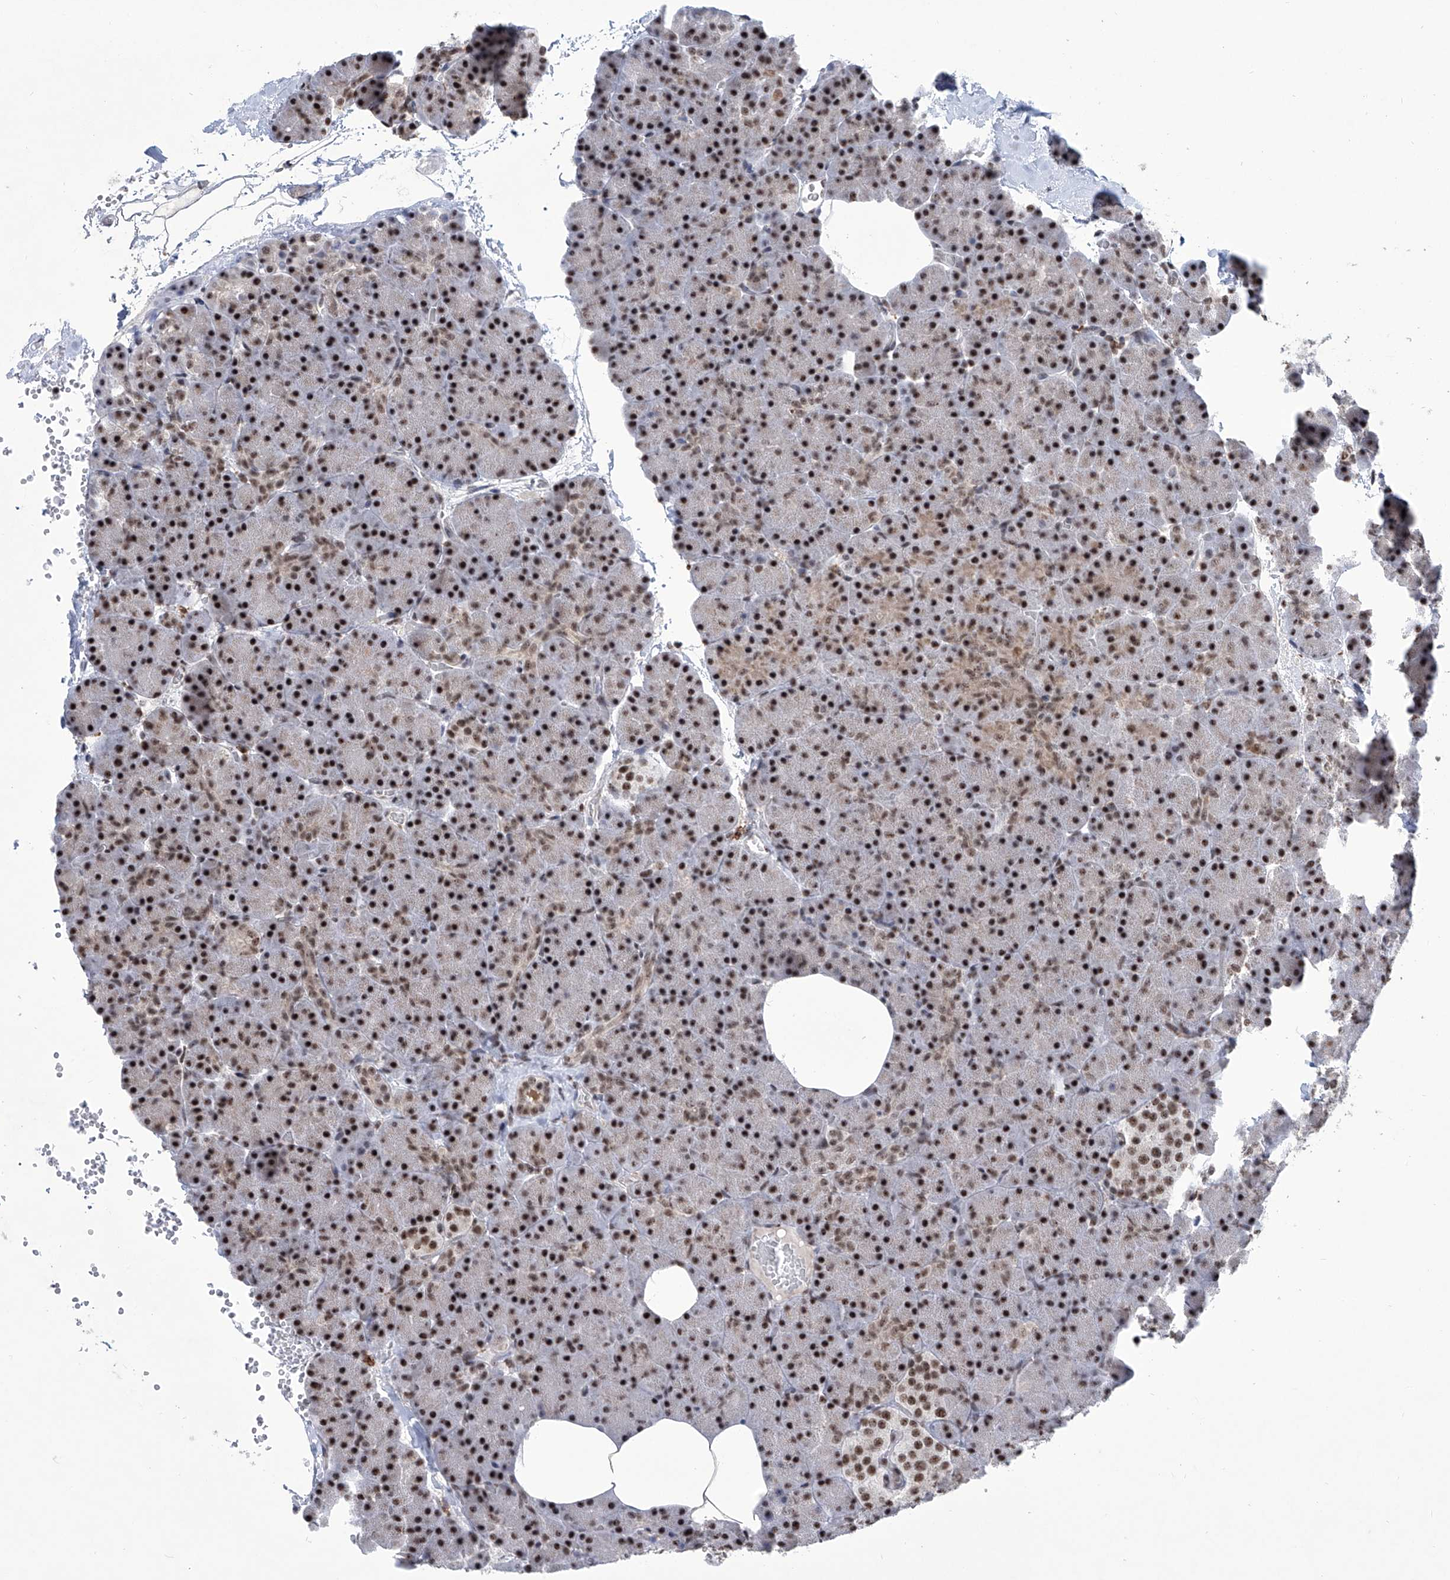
{"staining": {"intensity": "strong", "quantity": ">75%", "location": "nuclear"}, "tissue": "pancreas", "cell_type": "Exocrine glandular cells", "image_type": "normal", "snomed": [{"axis": "morphology", "description": "Normal tissue, NOS"}, {"axis": "morphology", "description": "Carcinoid, malignant, NOS"}, {"axis": "topography", "description": "Pancreas"}], "caption": "Strong nuclear protein expression is identified in about >75% of exocrine glandular cells in pancreas. (DAB IHC, brown staining for protein, blue staining for nuclei).", "gene": "FBXL4", "patient": {"sex": "female", "age": 35}}